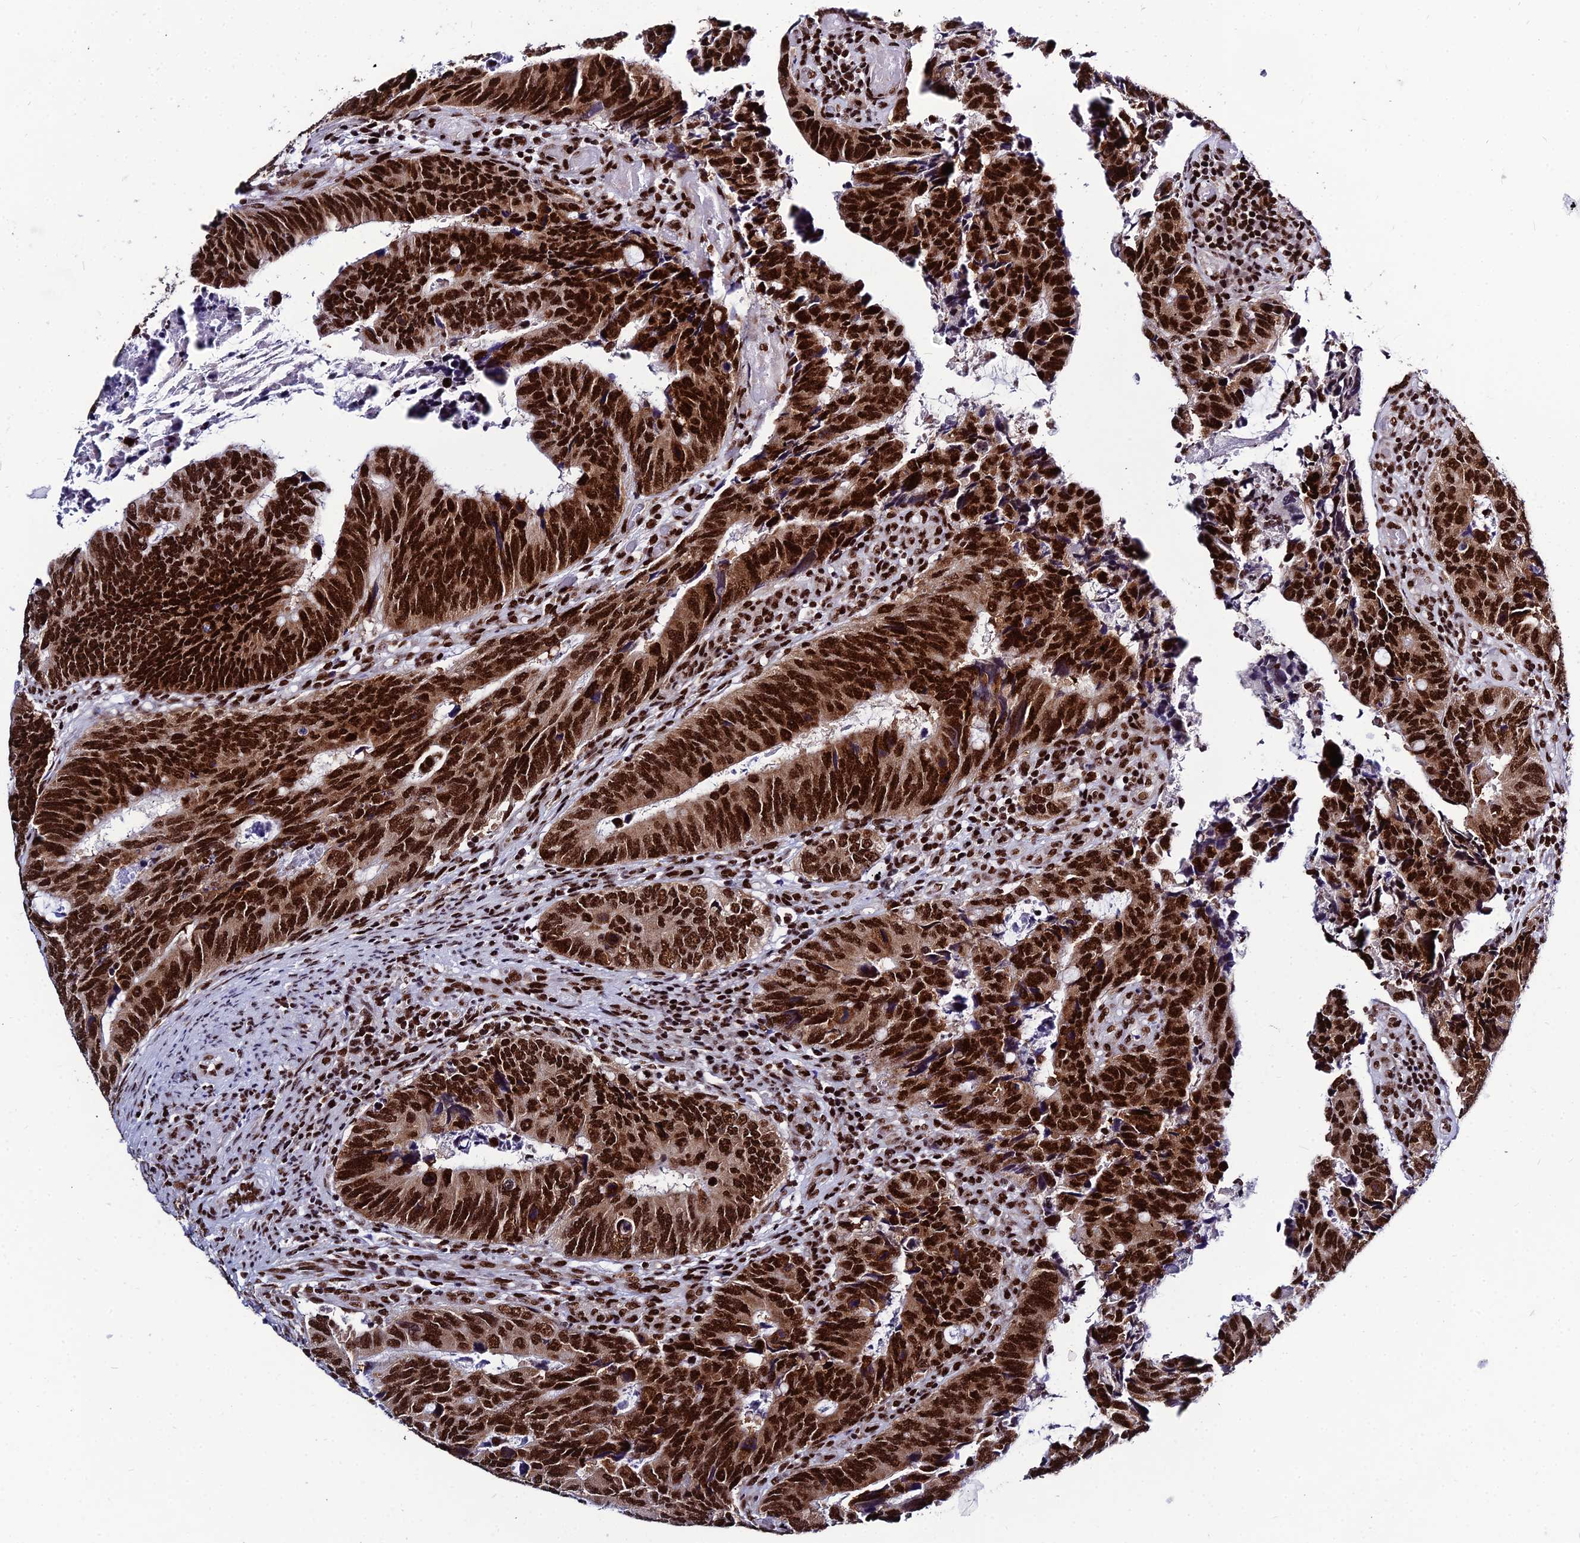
{"staining": {"intensity": "strong", "quantity": ">75%", "location": "nuclear"}, "tissue": "colorectal cancer", "cell_type": "Tumor cells", "image_type": "cancer", "snomed": [{"axis": "morphology", "description": "Adenocarcinoma, NOS"}, {"axis": "topography", "description": "Colon"}], "caption": "IHC histopathology image of neoplastic tissue: colorectal cancer (adenocarcinoma) stained using IHC shows high levels of strong protein expression localized specifically in the nuclear of tumor cells, appearing as a nuclear brown color.", "gene": "HNRNPH1", "patient": {"sex": "male", "age": 87}}